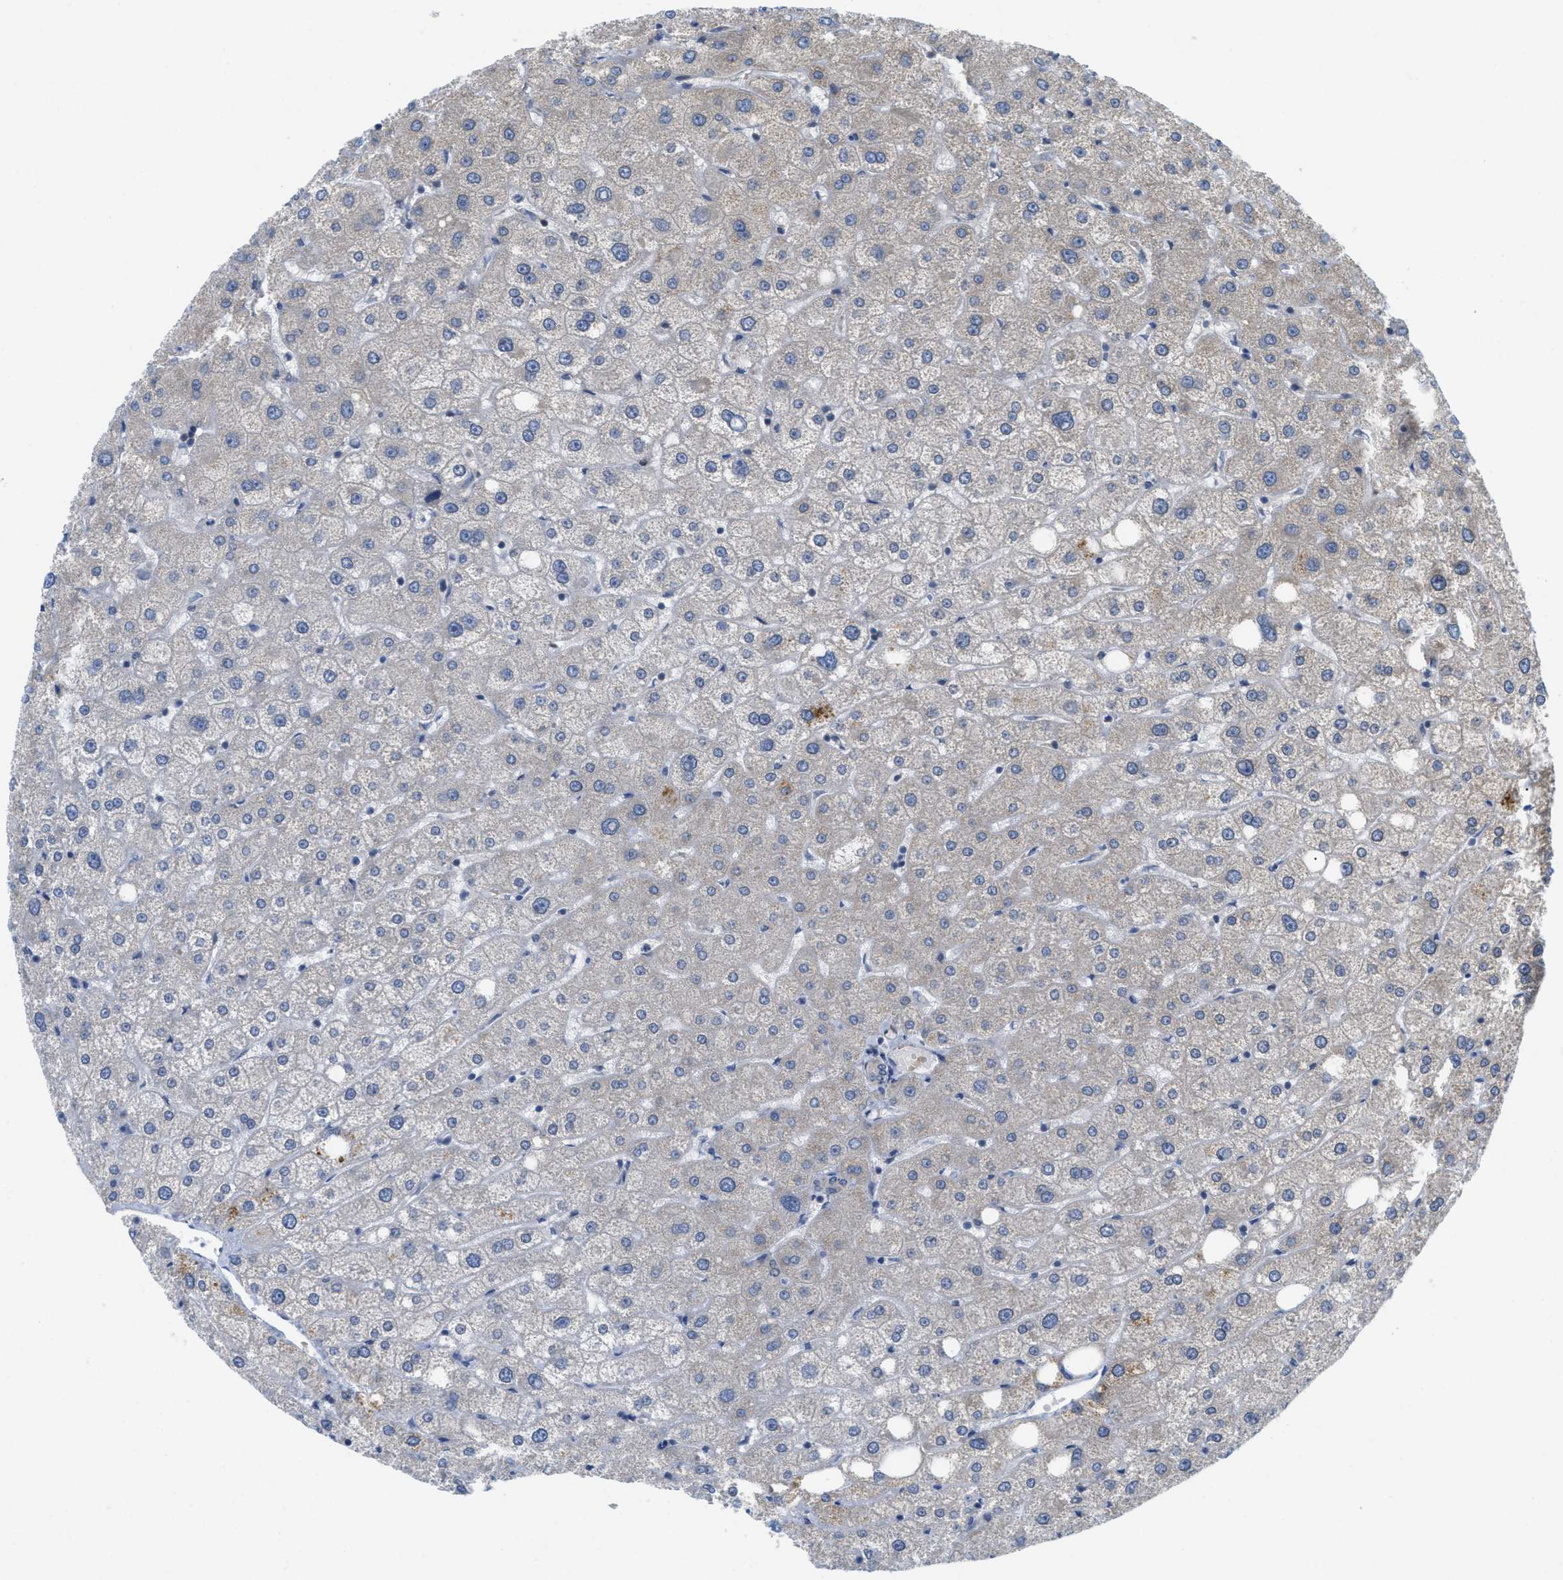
{"staining": {"intensity": "negative", "quantity": "none", "location": "none"}, "tissue": "liver", "cell_type": "Cholangiocytes", "image_type": "normal", "snomed": [{"axis": "morphology", "description": "Normal tissue, NOS"}, {"axis": "topography", "description": "Liver"}], "caption": "This image is of benign liver stained with IHC to label a protein in brown with the nuclei are counter-stained blue. There is no positivity in cholangiocytes. (Stains: DAB (3,3'-diaminobenzidine) IHC with hematoxylin counter stain, Microscopy: brightfield microscopy at high magnification).", "gene": "EIF2AK3", "patient": {"sex": "male", "age": 73}}